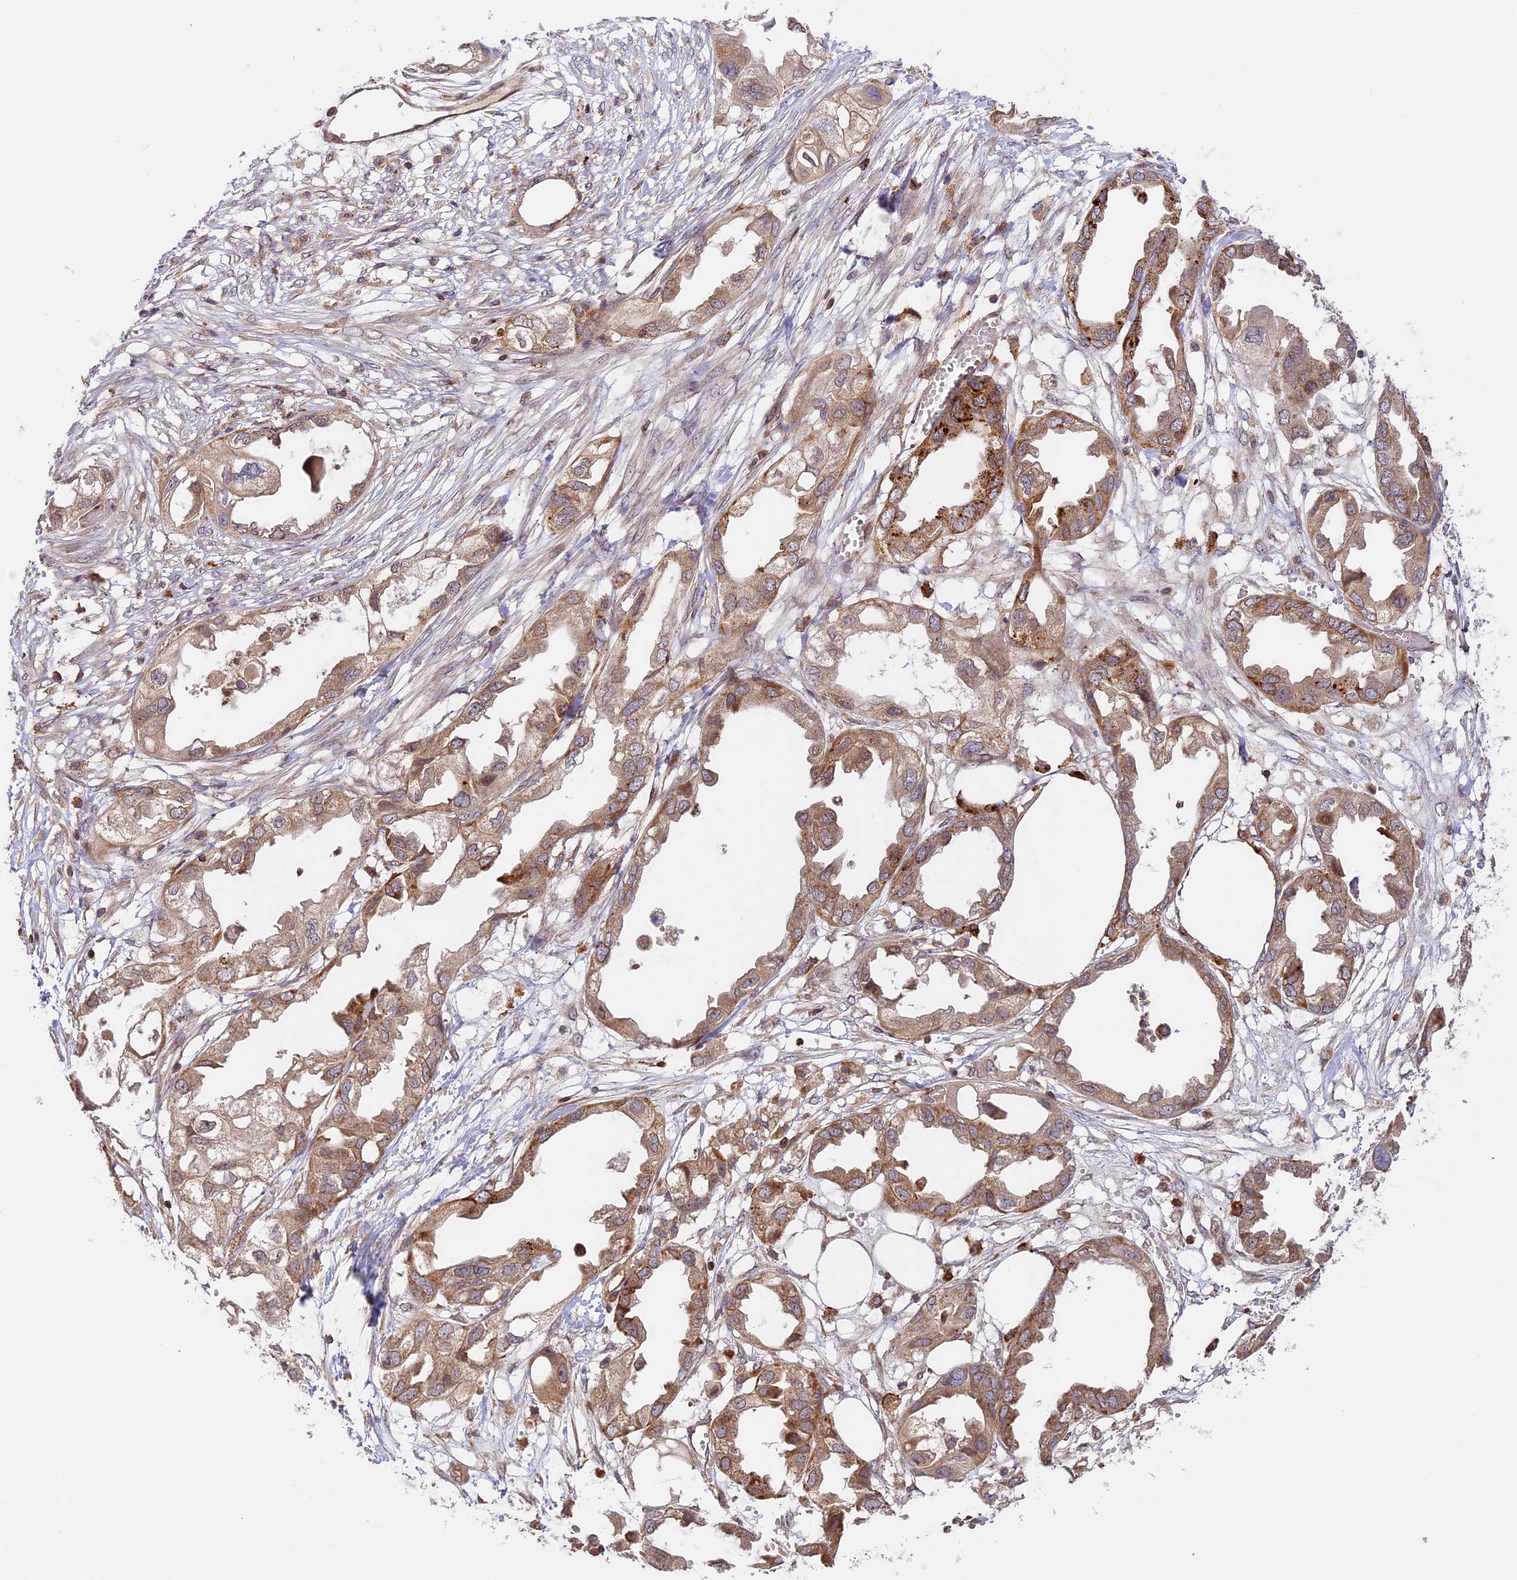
{"staining": {"intensity": "moderate", "quantity": "25%-75%", "location": "cytoplasmic/membranous"}, "tissue": "endometrial cancer", "cell_type": "Tumor cells", "image_type": "cancer", "snomed": [{"axis": "morphology", "description": "Adenocarcinoma, NOS"}, {"axis": "morphology", "description": "Adenocarcinoma, metastatic, NOS"}, {"axis": "topography", "description": "Adipose tissue"}, {"axis": "topography", "description": "Endometrium"}], "caption": "Immunohistochemical staining of human endometrial metastatic adenocarcinoma exhibits medium levels of moderate cytoplasmic/membranous expression in approximately 25%-75% of tumor cells.", "gene": "DGKH", "patient": {"sex": "female", "age": 67}}